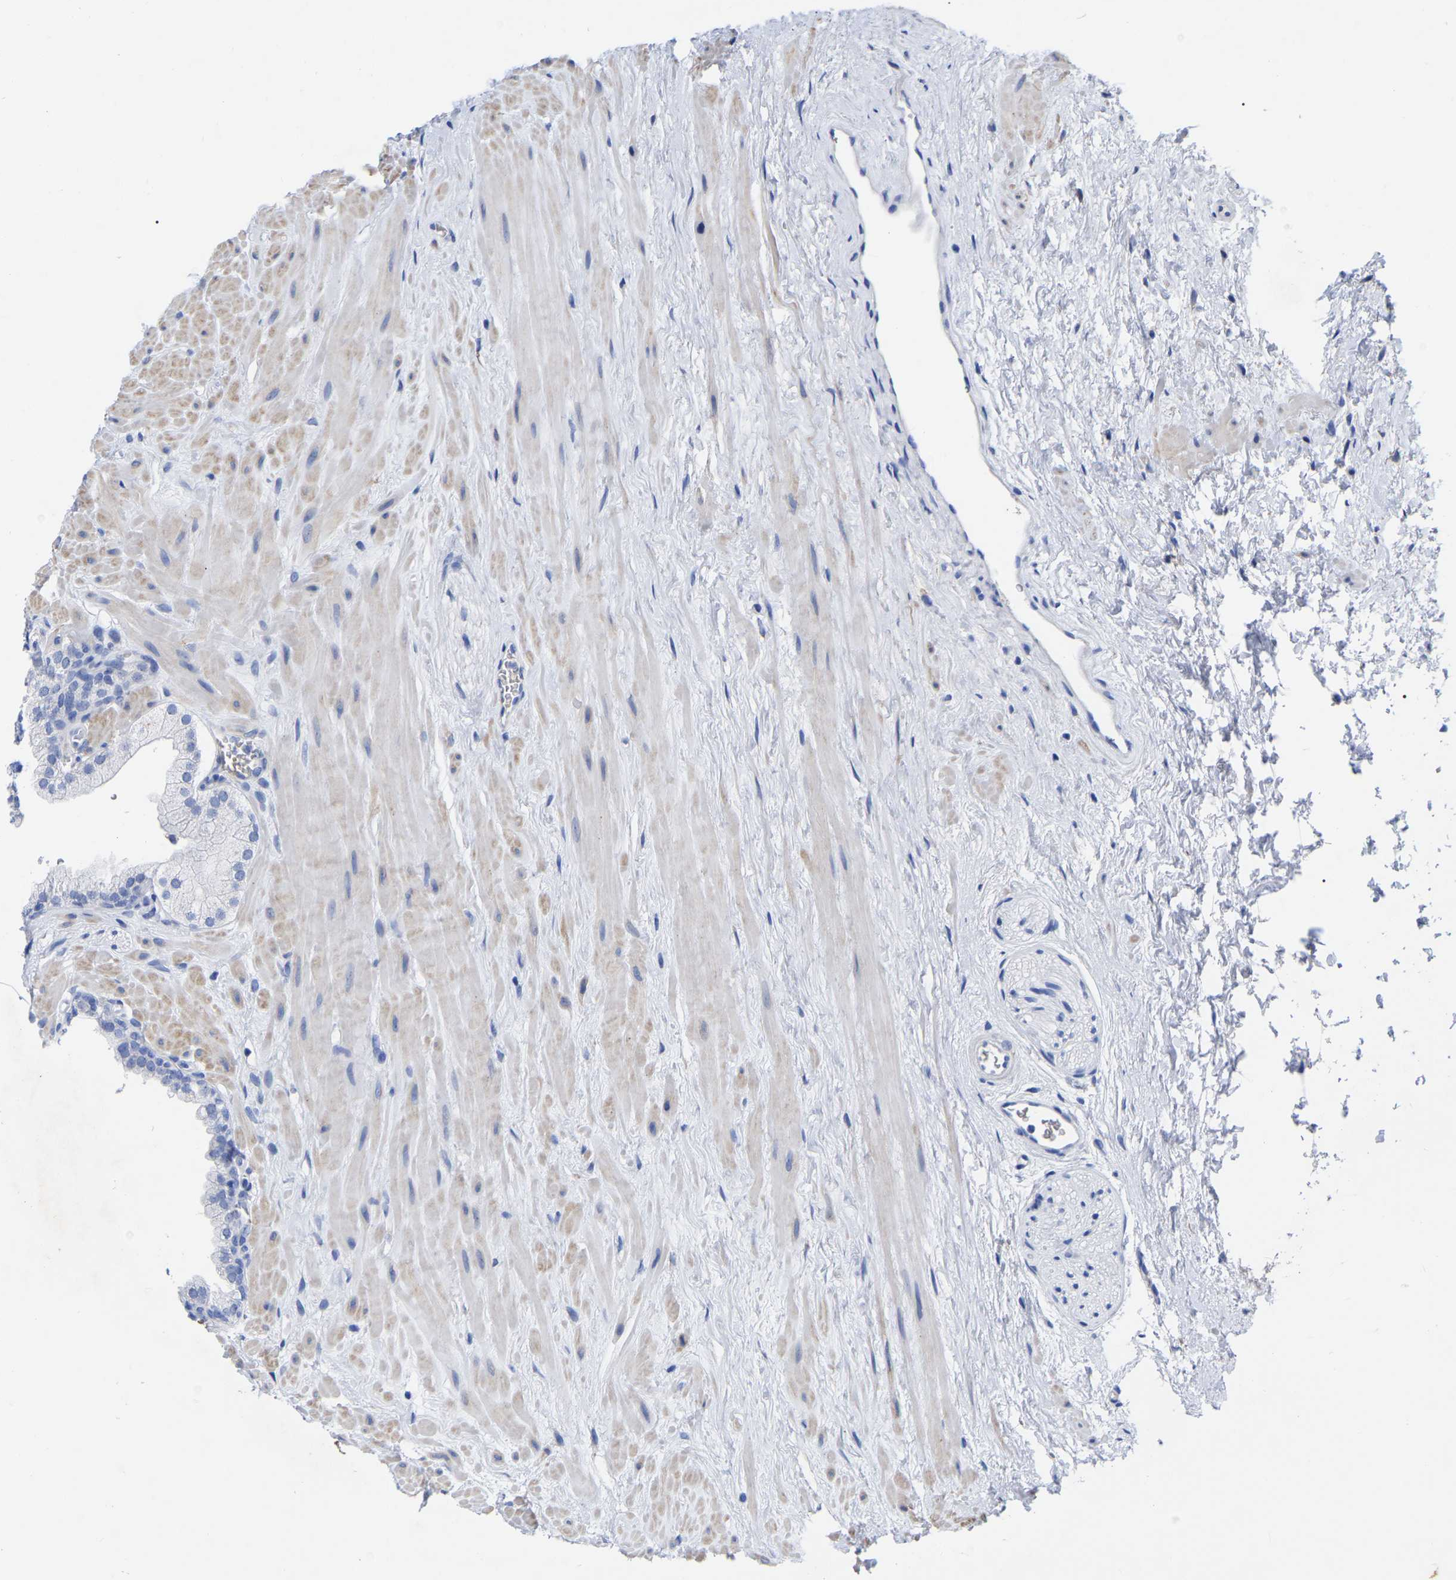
{"staining": {"intensity": "negative", "quantity": "none", "location": "none"}, "tissue": "prostate", "cell_type": "Glandular cells", "image_type": "normal", "snomed": [{"axis": "morphology", "description": "Normal tissue, NOS"}, {"axis": "morphology", "description": "Urothelial carcinoma, Low grade"}, {"axis": "topography", "description": "Urinary bladder"}, {"axis": "topography", "description": "Prostate"}], "caption": "The photomicrograph demonstrates no significant positivity in glandular cells of prostate.", "gene": "GDF3", "patient": {"sex": "male", "age": 60}}